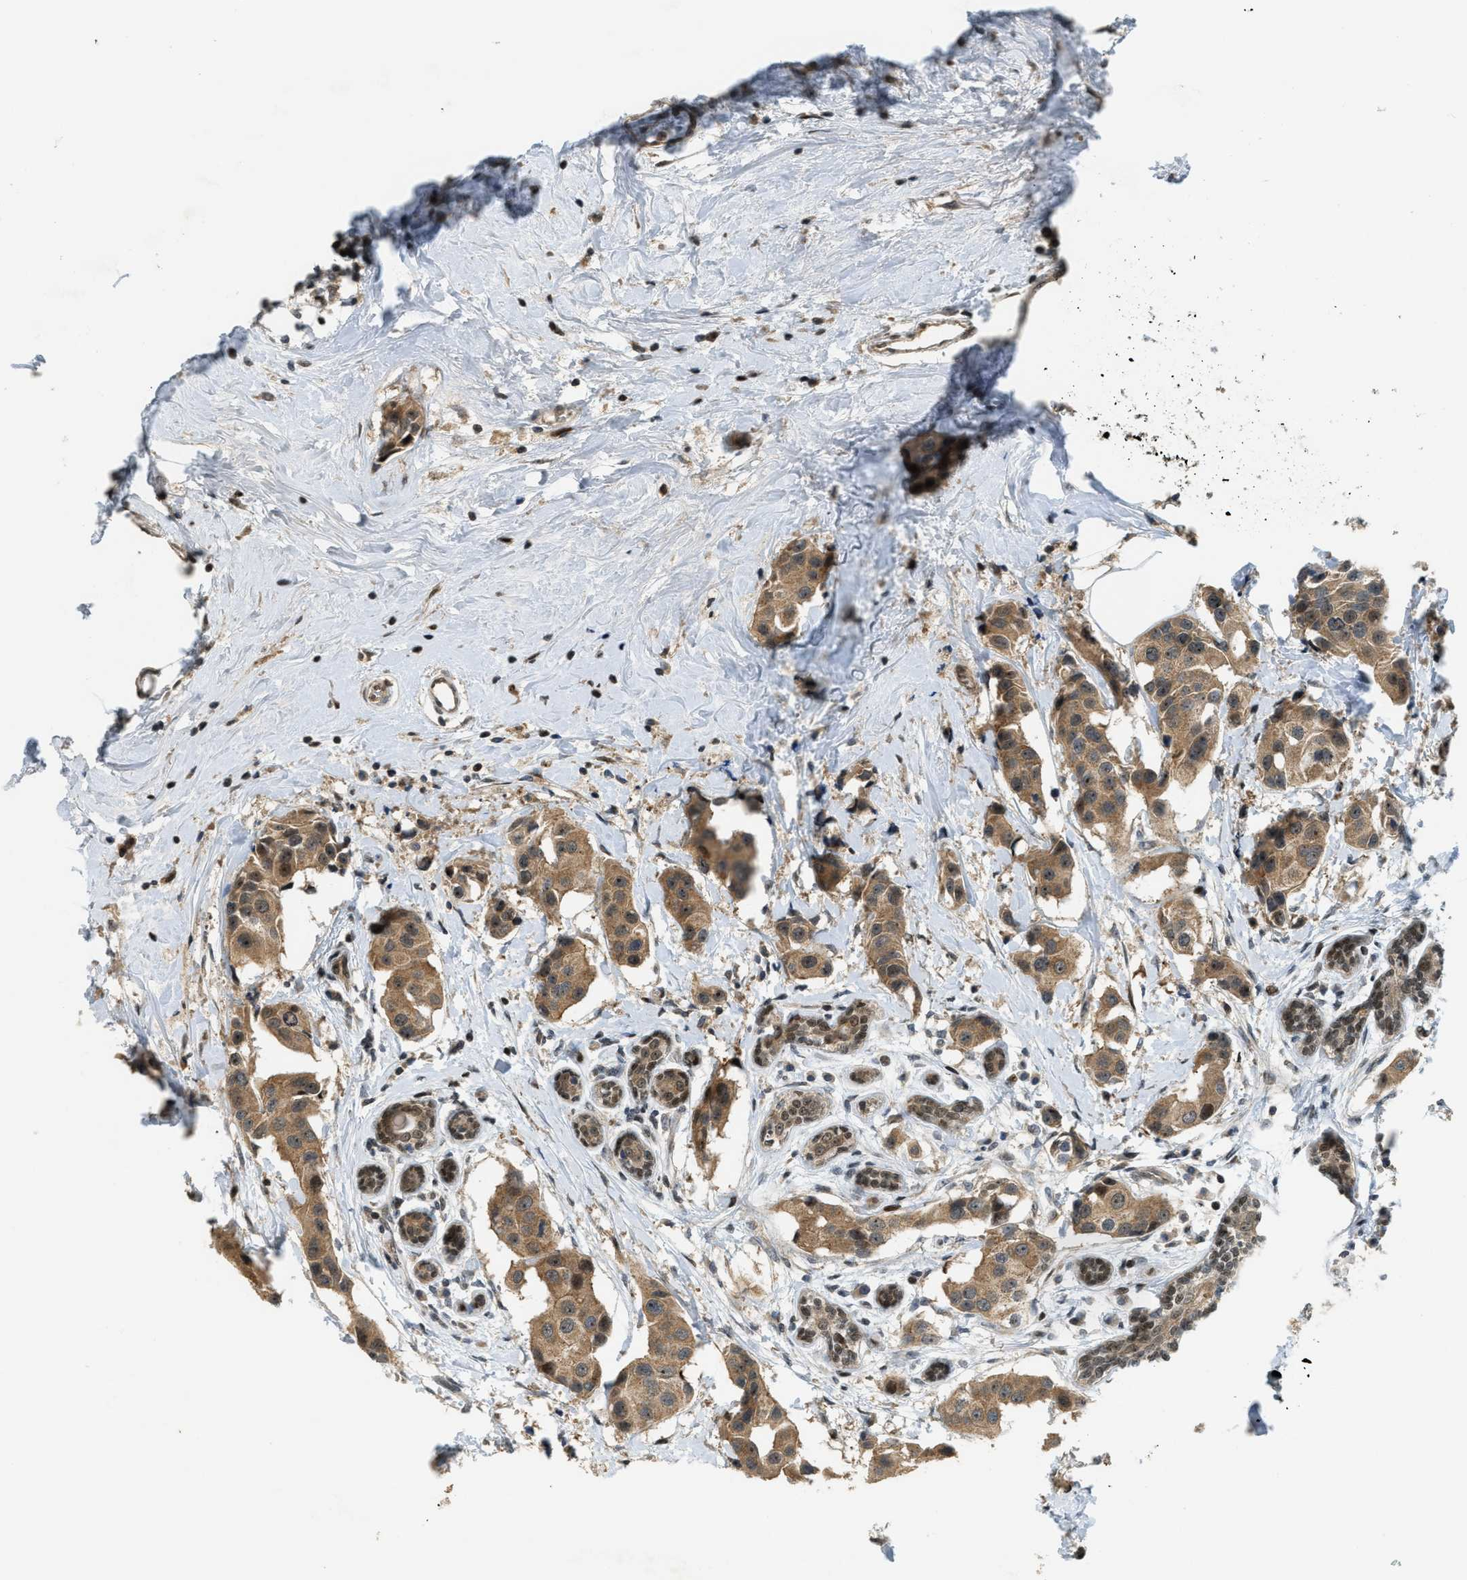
{"staining": {"intensity": "moderate", "quantity": ">75%", "location": "cytoplasmic/membranous"}, "tissue": "breast cancer", "cell_type": "Tumor cells", "image_type": "cancer", "snomed": [{"axis": "morphology", "description": "Normal tissue, NOS"}, {"axis": "morphology", "description": "Duct carcinoma"}, {"axis": "topography", "description": "Breast"}], "caption": "Moderate cytoplasmic/membranous positivity is identified in about >75% of tumor cells in breast cancer (intraductal carcinoma). (DAB (3,3'-diaminobenzidine) IHC with brightfield microscopy, high magnification).", "gene": "TRAPPC14", "patient": {"sex": "female", "age": 39}}